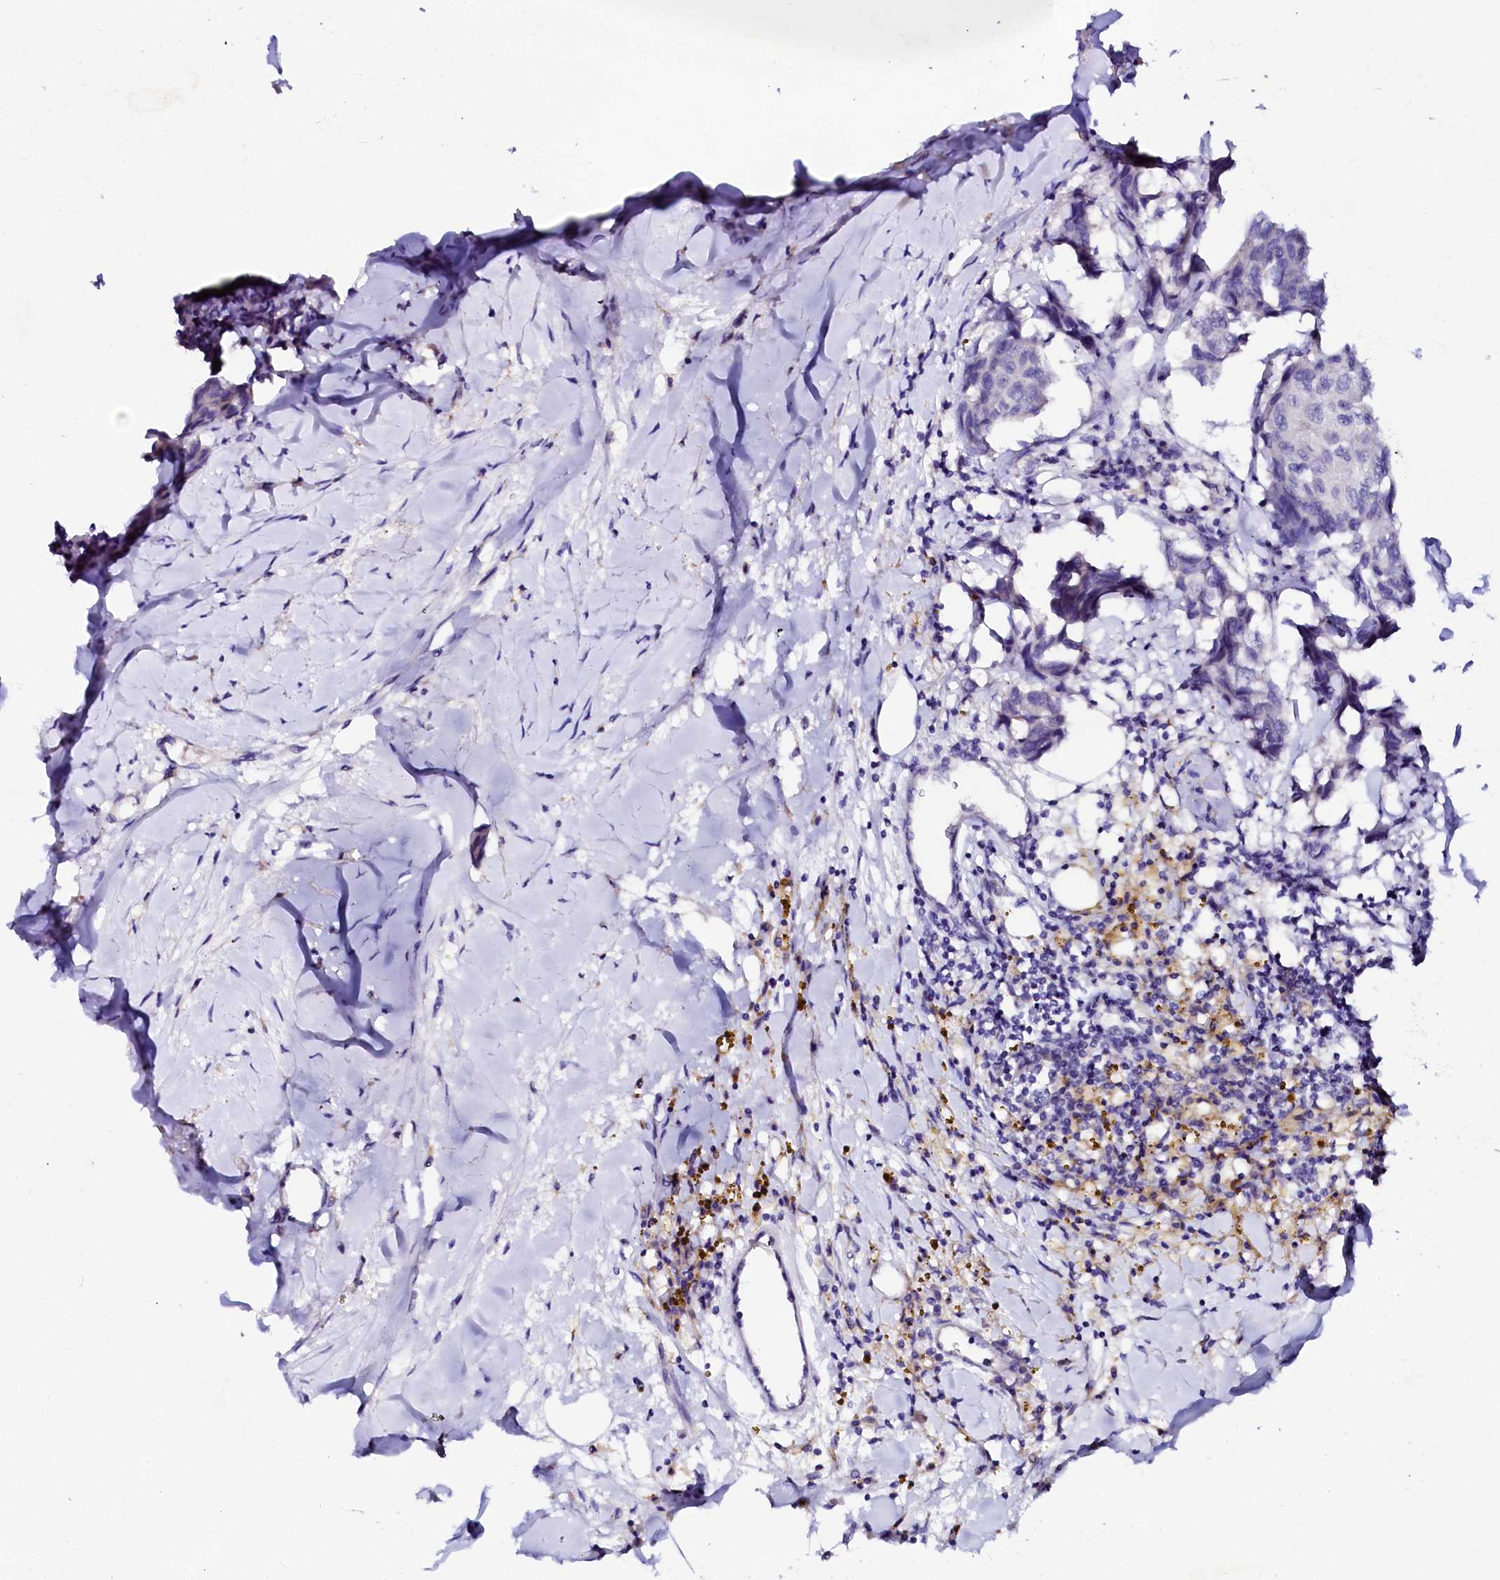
{"staining": {"intensity": "negative", "quantity": "none", "location": "none"}, "tissue": "breast cancer", "cell_type": "Tumor cells", "image_type": "cancer", "snomed": [{"axis": "morphology", "description": "Duct carcinoma"}, {"axis": "topography", "description": "Breast"}], "caption": "Breast cancer was stained to show a protein in brown. There is no significant staining in tumor cells. Nuclei are stained in blue.", "gene": "NALF1", "patient": {"sex": "female", "age": 80}}